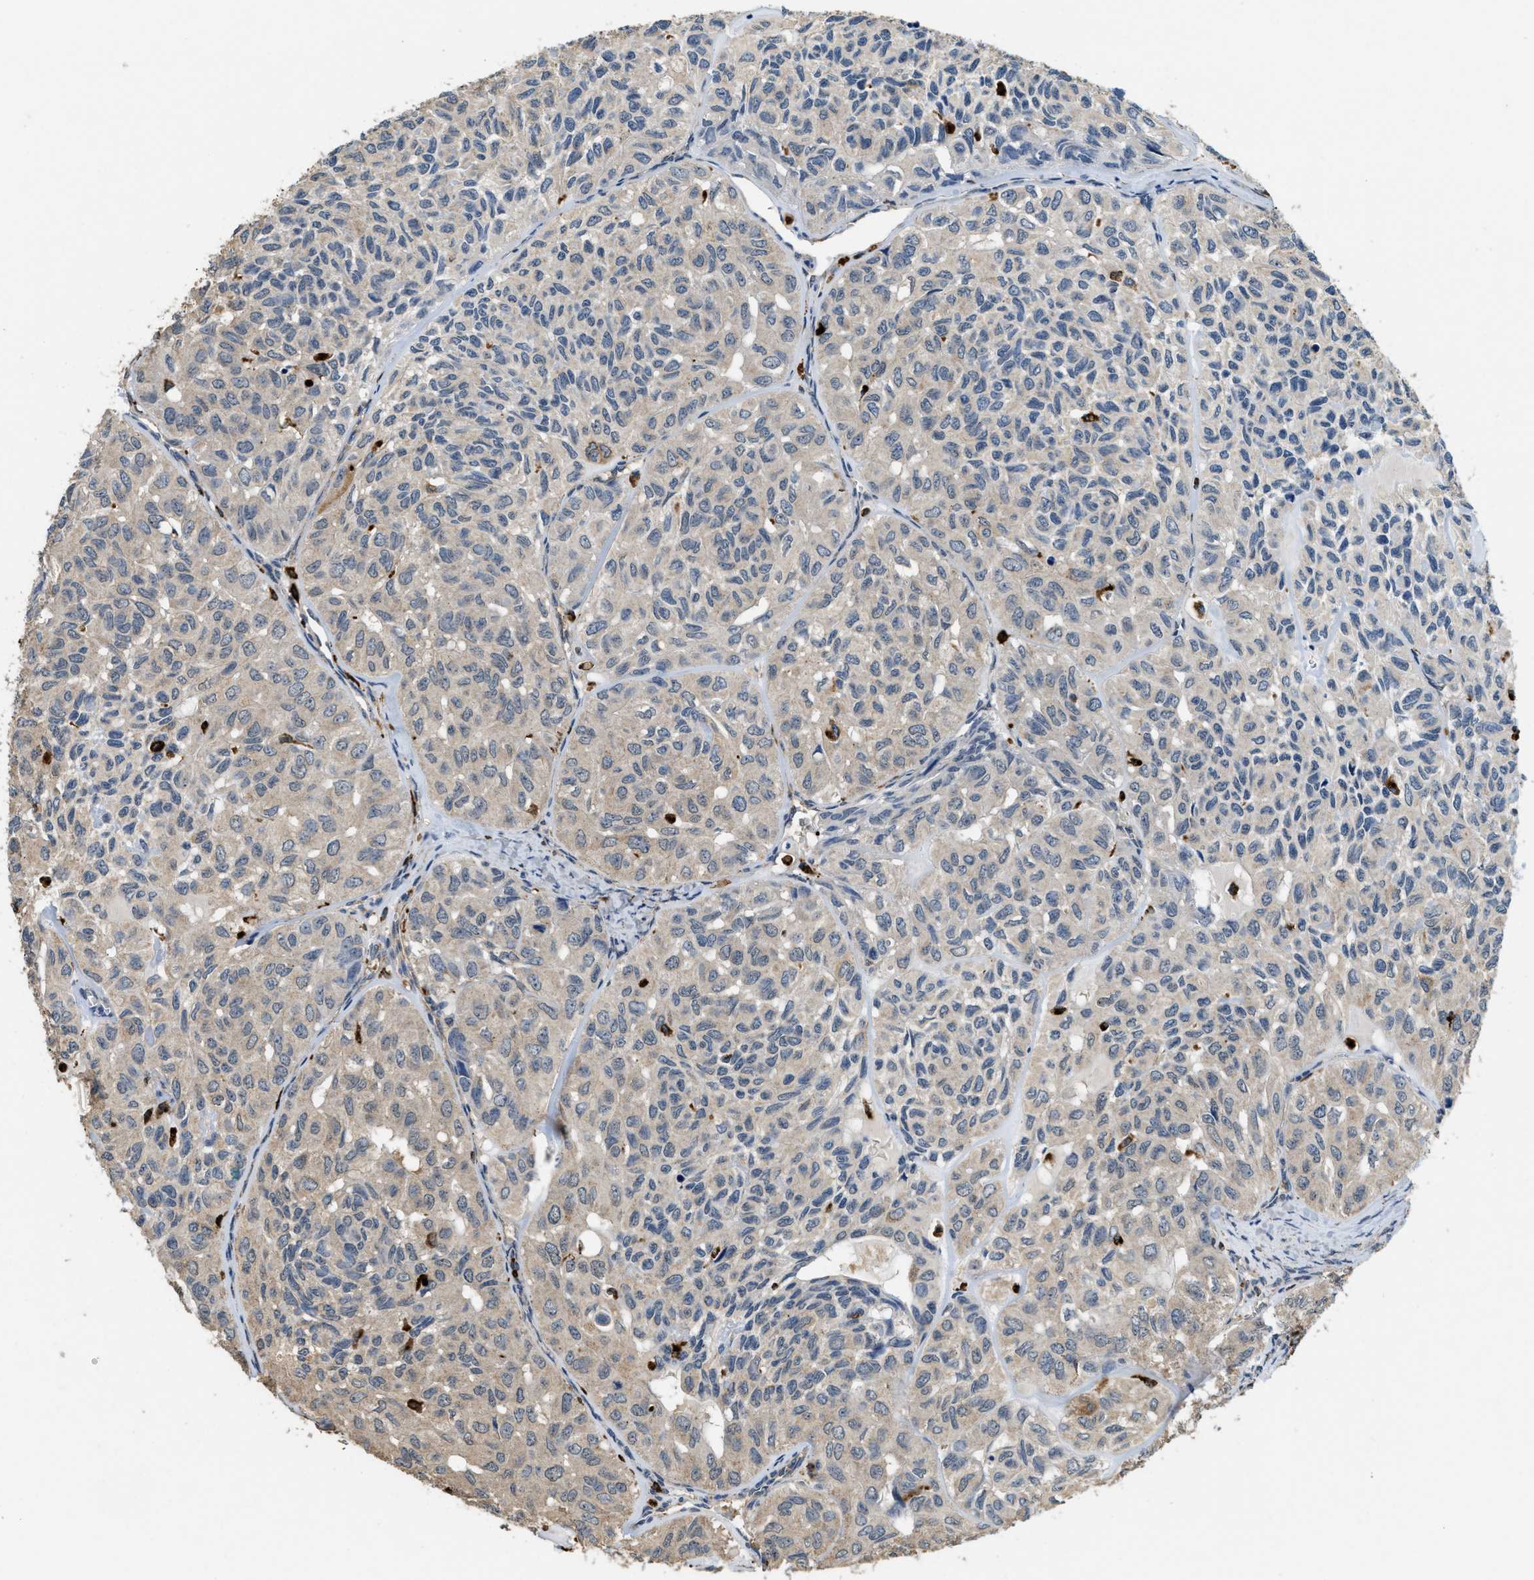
{"staining": {"intensity": "weak", "quantity": ">75%", "location": "cytoplasmic/membranous"}, "tissue": "head and neck cancer", "cell_type": "Tumor cells", "image_type": "cancer", "snomed": [{"axis": "morphology", "description": "Adenocarcinoma, NOS"}, {"axis": "topography", "description": "Salivary gland, NOS"}, {"axis": "topography", "description": "Head-Neck"}], "caption": "Weak cytoplasmic/membranous expression is identified in about >75% of tumor cells in head and neck cancer.", "gene": "BMPR2", "patient": {"sex": "female", "age": 76}}